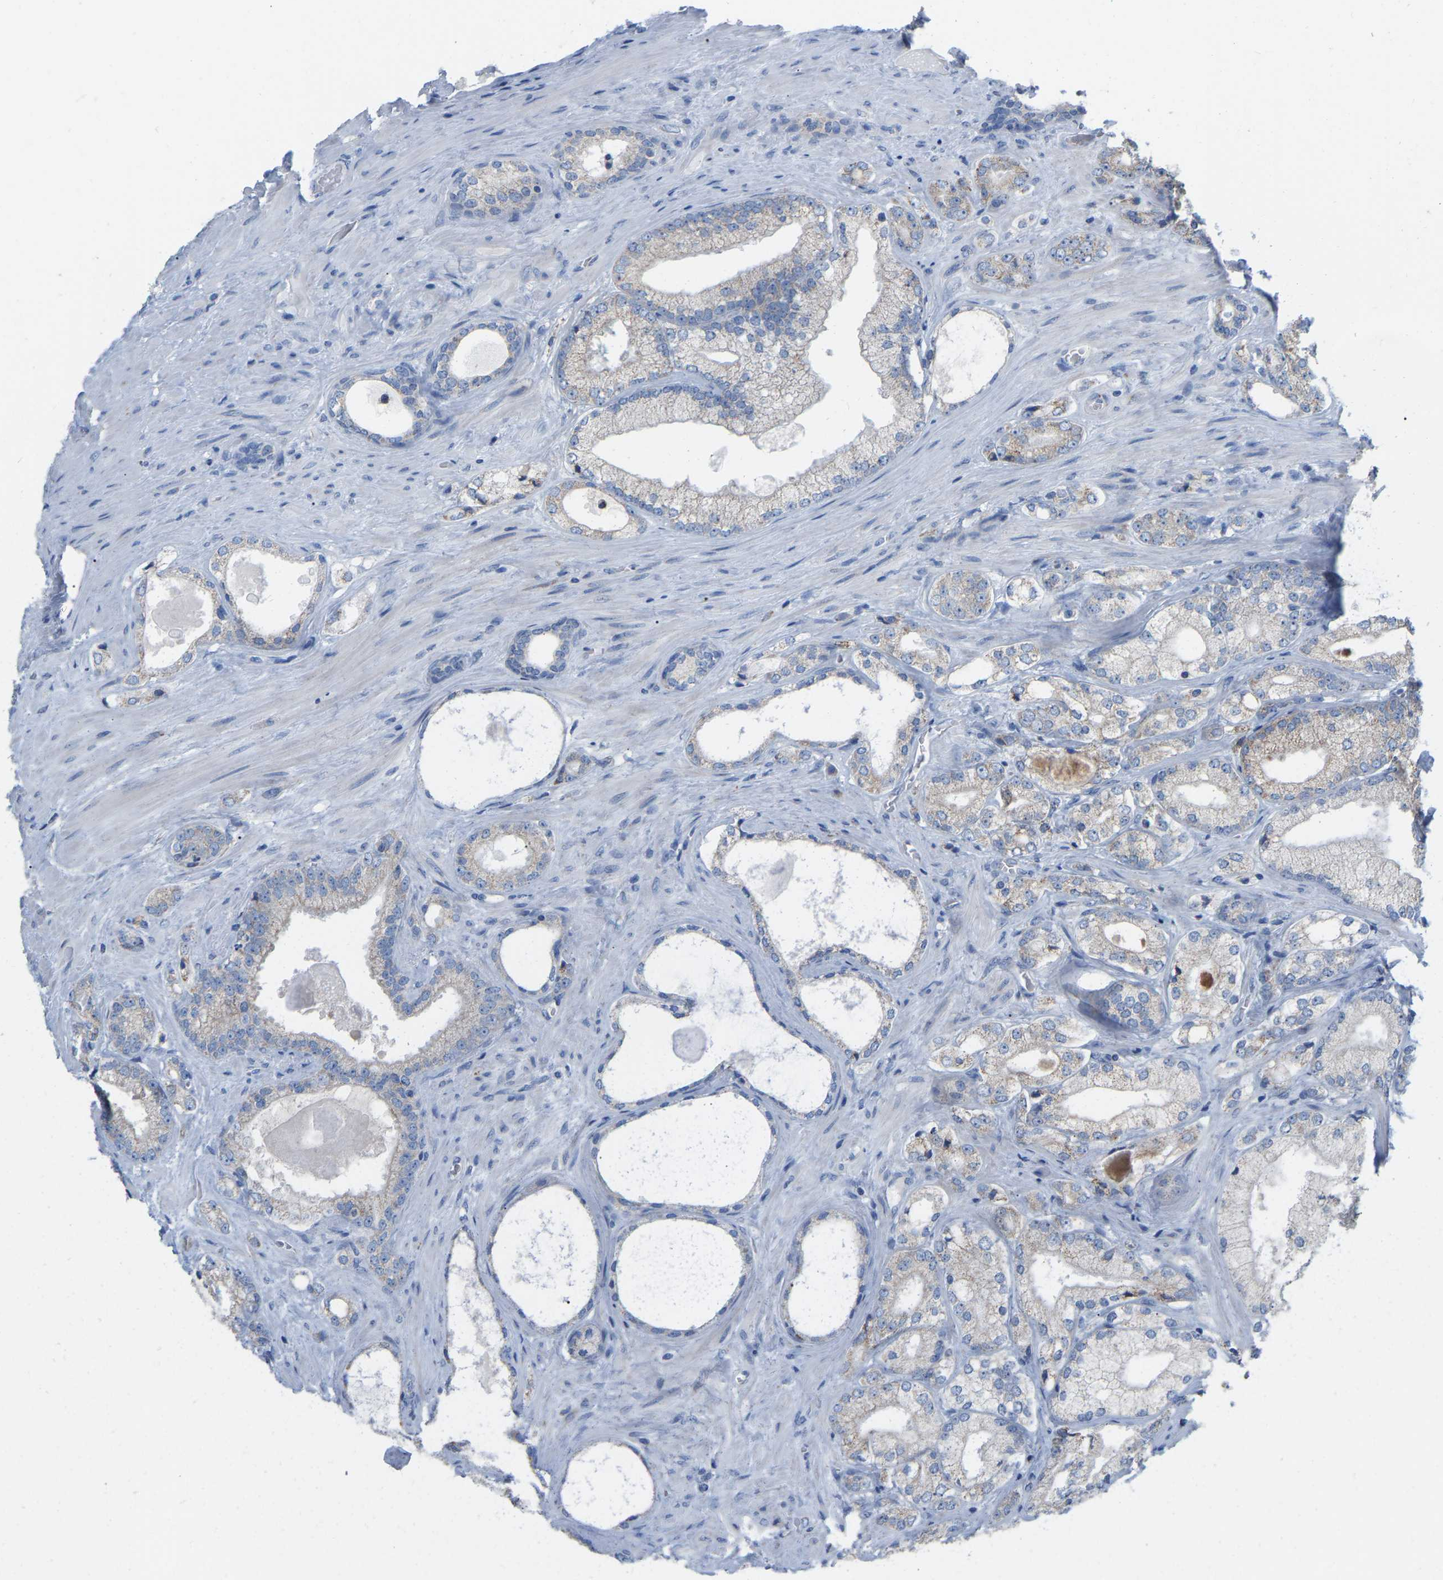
{"staining": {"intensity": "negative", "quantity": "none", "location": "none"}, "tissue": "prostate cancer", "cell_type": "Tumor cells", "image_type": "cancer", "snomed": [{"axis": "morphology", "description": "Adenocarcinoma, Low grade"}, {"axis": "topography", "description": "Prostate"}], "caption": "Tumor cells show no significant protein expression in prostate adenocarcinoma (low-grade).", "gene": "CBLB", "patient": {"sex": "male", "age": 65}}